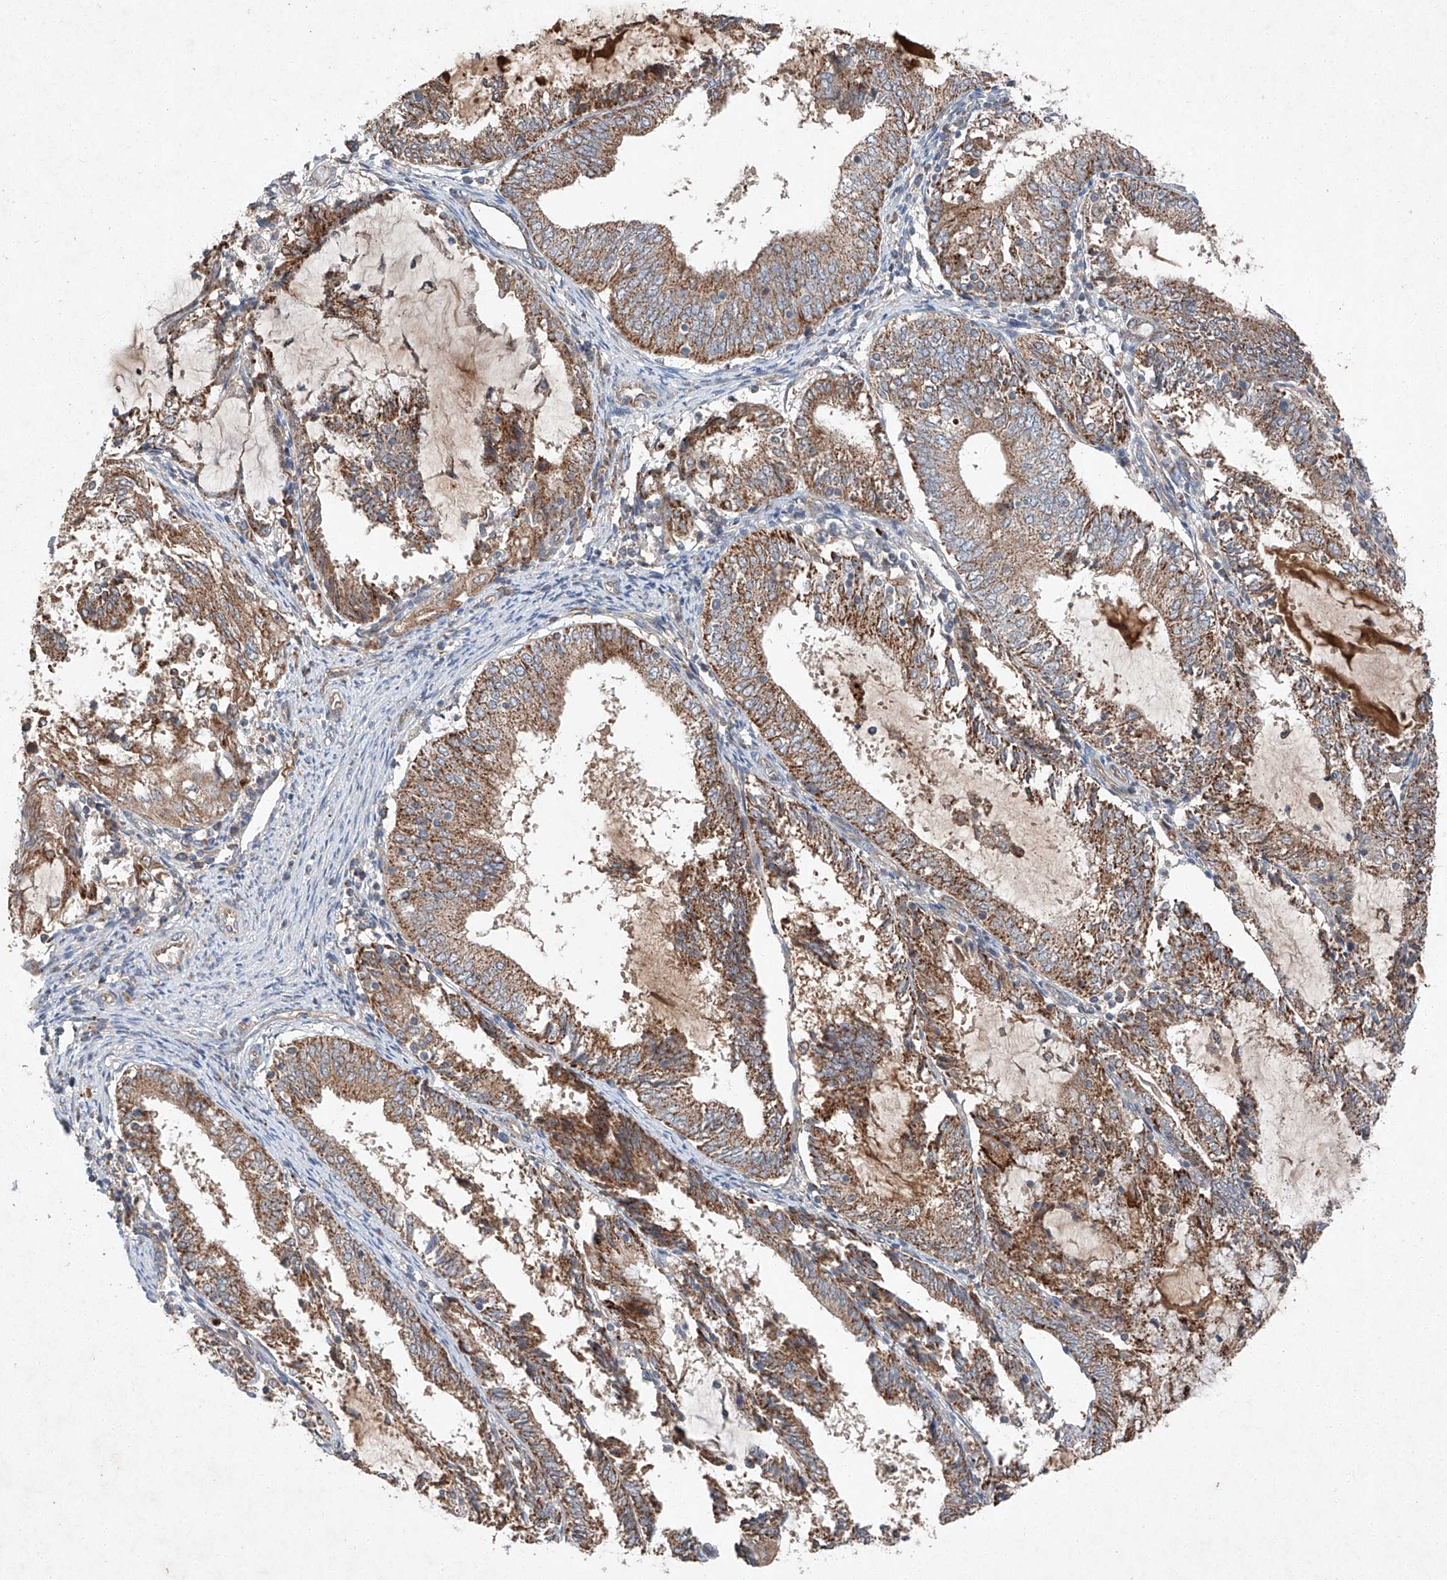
{"staining": {"intensity": "strong", "quantity": ">75%", "location": "cytoplasmic/membranous"}, "tissue": "endometrial cancer", "cell_type": "Tumor cells", "image_type": "cancer", "snomed": [{"axis": "morphology", "description": "Adenocarcinoma, NOS"}, {"axis": "topography", "description": "Endometrium"}], "caption": "Endometrial adenocarcinoma tissue shows strong cytoplasmic/membranous staining in about >75% of tumor cells, visualized by immunohistochemistry. Immunohistochemistry stains the protein in brown and the nuclei are stained blue.", "gene": "RUSC1", "patient": {"sex": "female", "age": 81}}